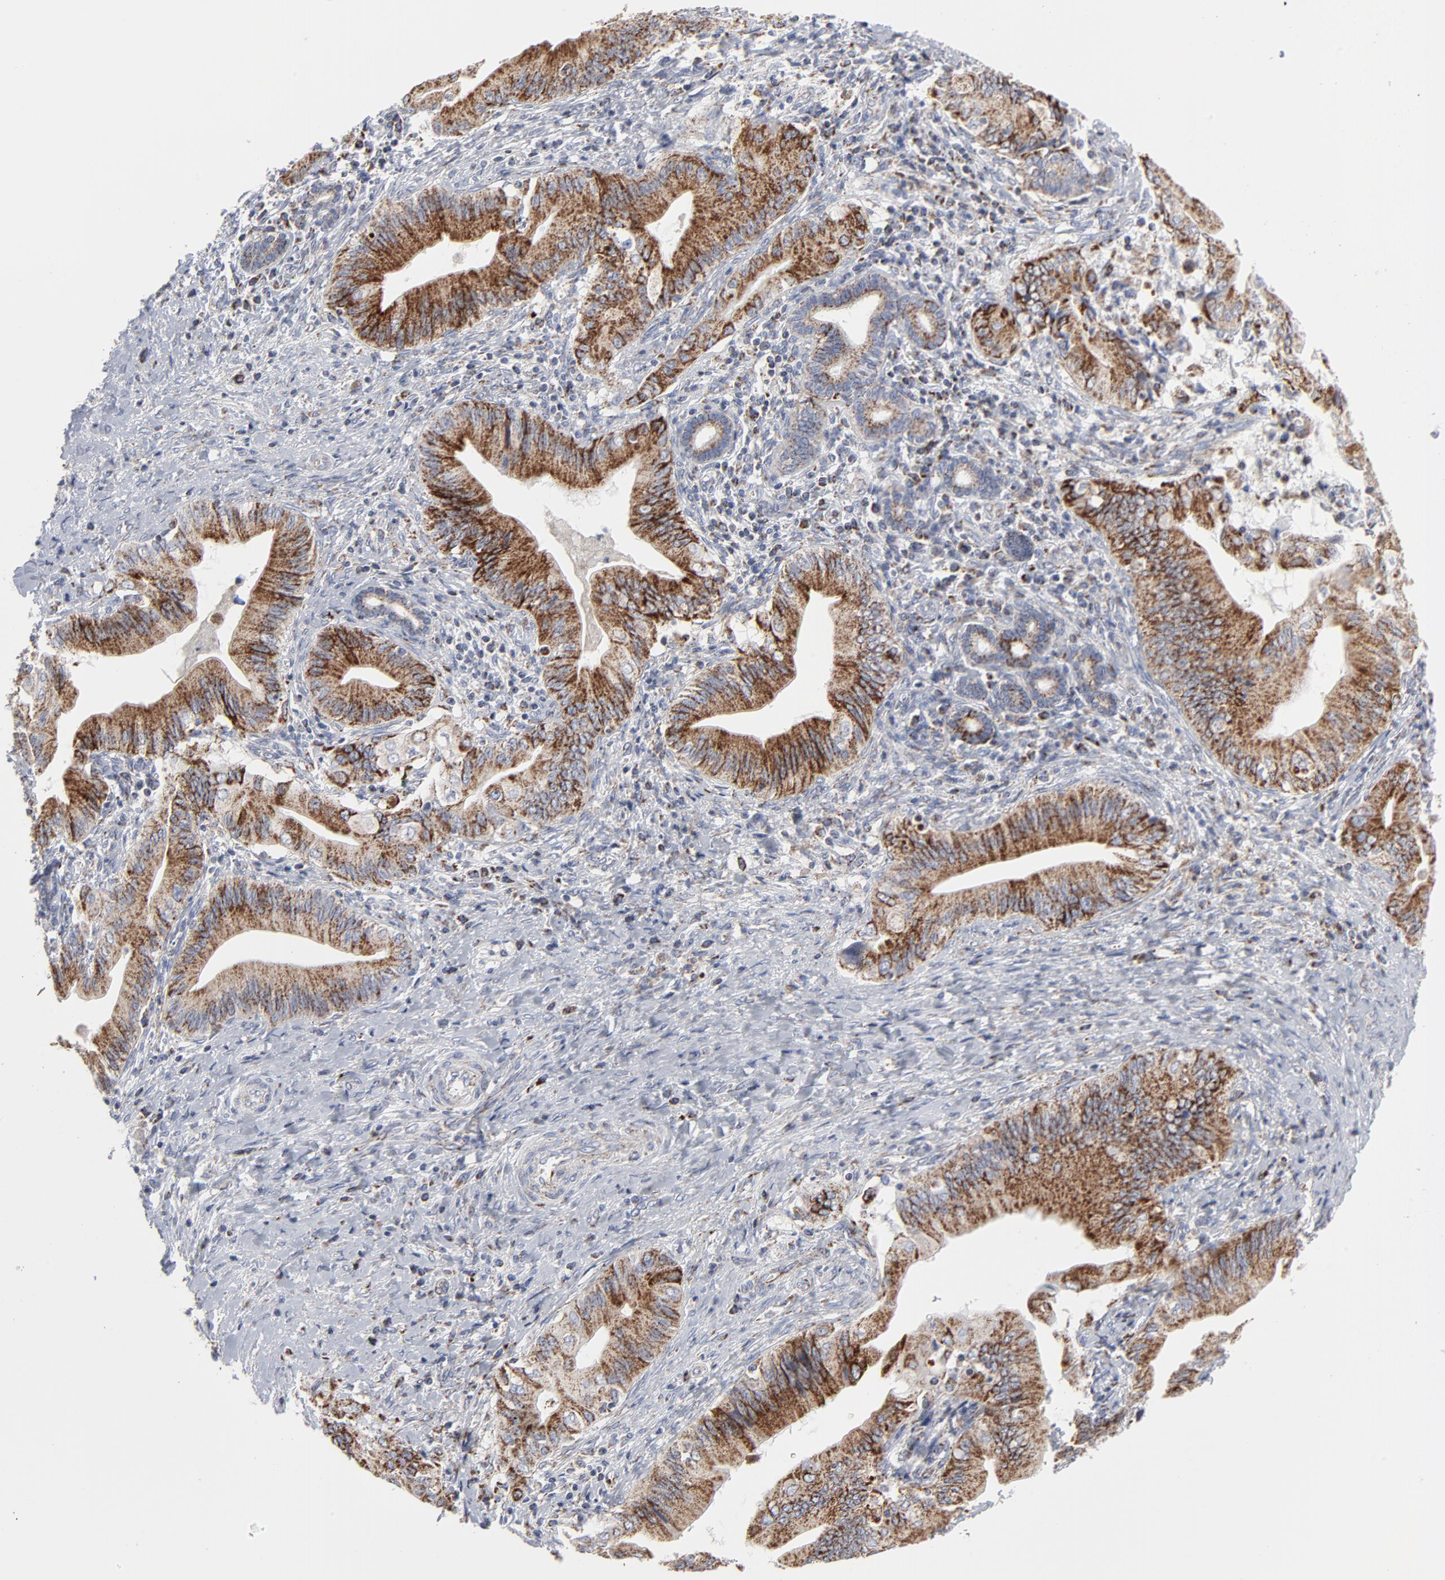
{"staining": {"intensity": "moderate", "quantity": ">75%", "location": "cytoplasmic/membranous"}, "tissue": "liver cancer", "cell_type": "Tumor cells", "image_type": "cancer", "snomed": [{"axis": "morphology", "description": "Cholangiocarcinoma"}, {"axis": "topography", "description": "Liver"}], "caption": "Protein positivity by immunohistochemistry (IHC) displays moderate cytoplasmic/membranous expression in approximately >75% of tumor cells in liver cancer (cholangiocarcinoma). (brown staining indicates protein expression, while blue staining denotes nuclei).", "gene": "TXNRD2", "patient": {"sex": "male", "age": 58}}